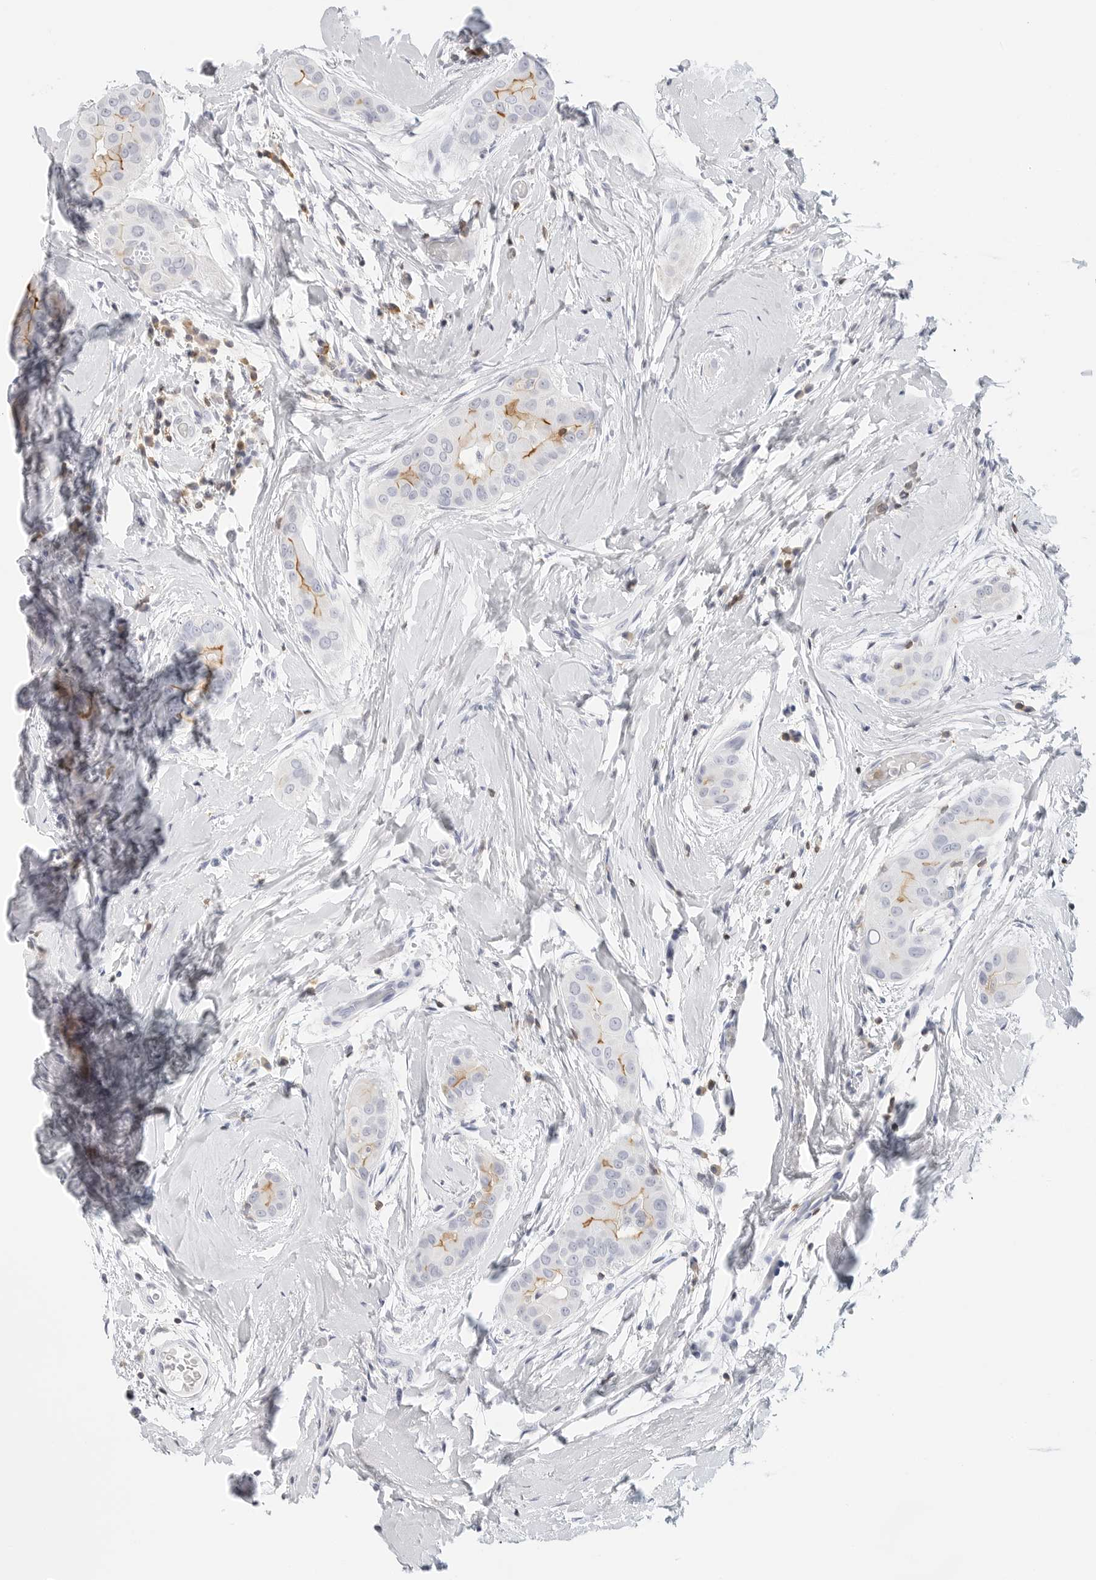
{"staining": {"intensity": "moderate", "quantity": "25%-75%", "location": "cytoplasmic/membranous"}, "tissue": "thyroid cancer", "cell_type": "Tumor cells", "image_type": "cancer", "snomed": [{"axis": "morphology", "description": "Papillary adenocarcinoma, NOS"}, {"axis": "topography", "description": "Thyroid gland"}], "caption": "The immunohistochemical stain highlights moderate cytoplasmic/membranous expression in tumor cells of thyroid cancer tissue.", "gene": "SLC9A3R1", "patient": {"sex": "male", "age": 33}}